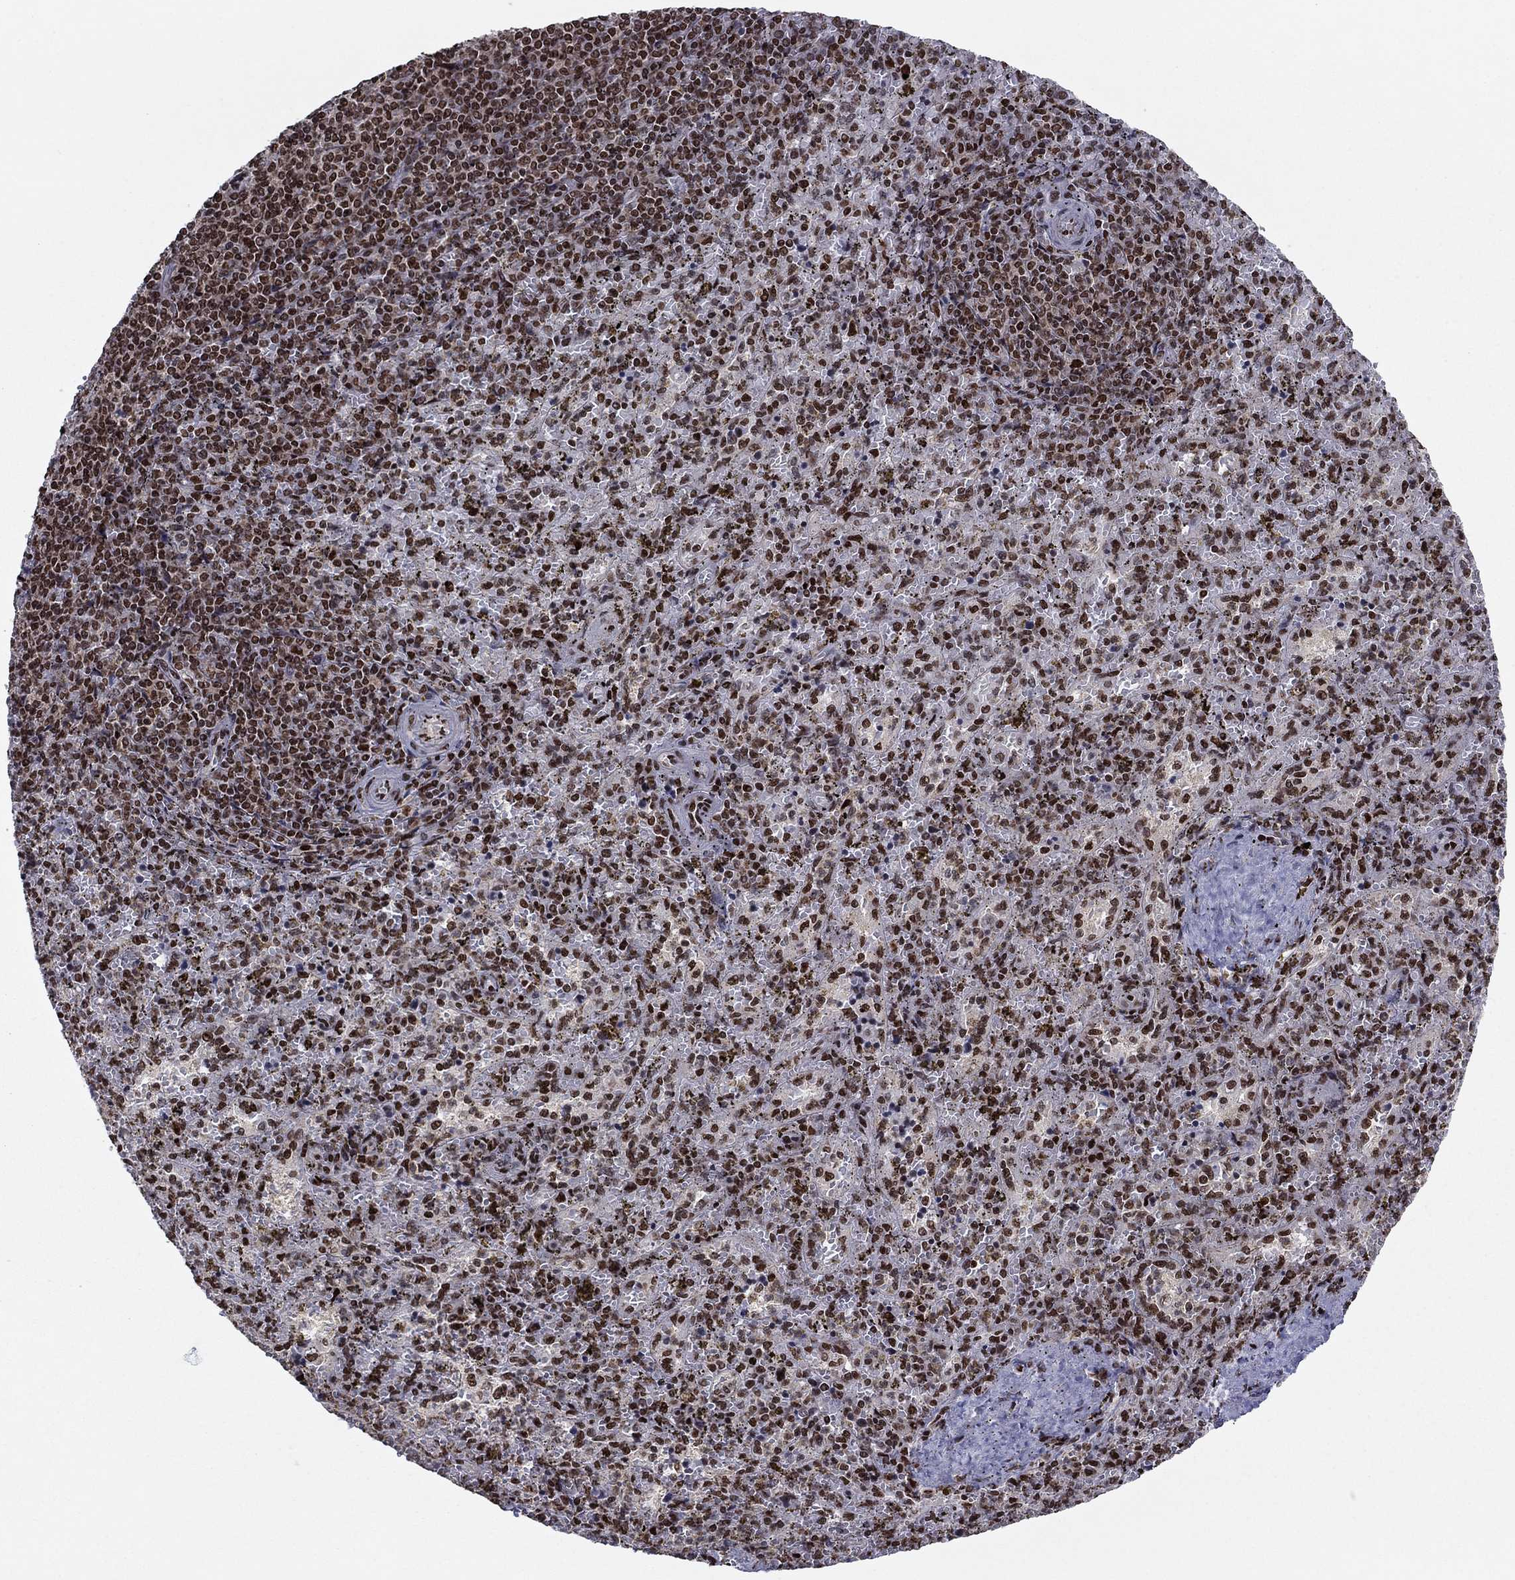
{"staining": {"intensity": "strong", "quantity": "25%-75%", "location": "nuclear"}, "tissue": "spleen", "cell_type": "Cells in red pulp", "image_type": "normal", "snomed": [{"axis": "morphology", "description": "Normal tissue, NOS"}, {"axis": "topography", "description": "Spleen"}], "caption": "Human spleen stained with a brown dye displays strong nuclear positive staining in about 25%-75% of cells in red pulp.", "gene": "USP54", "patient": {"sex": "female", "age": 50}}